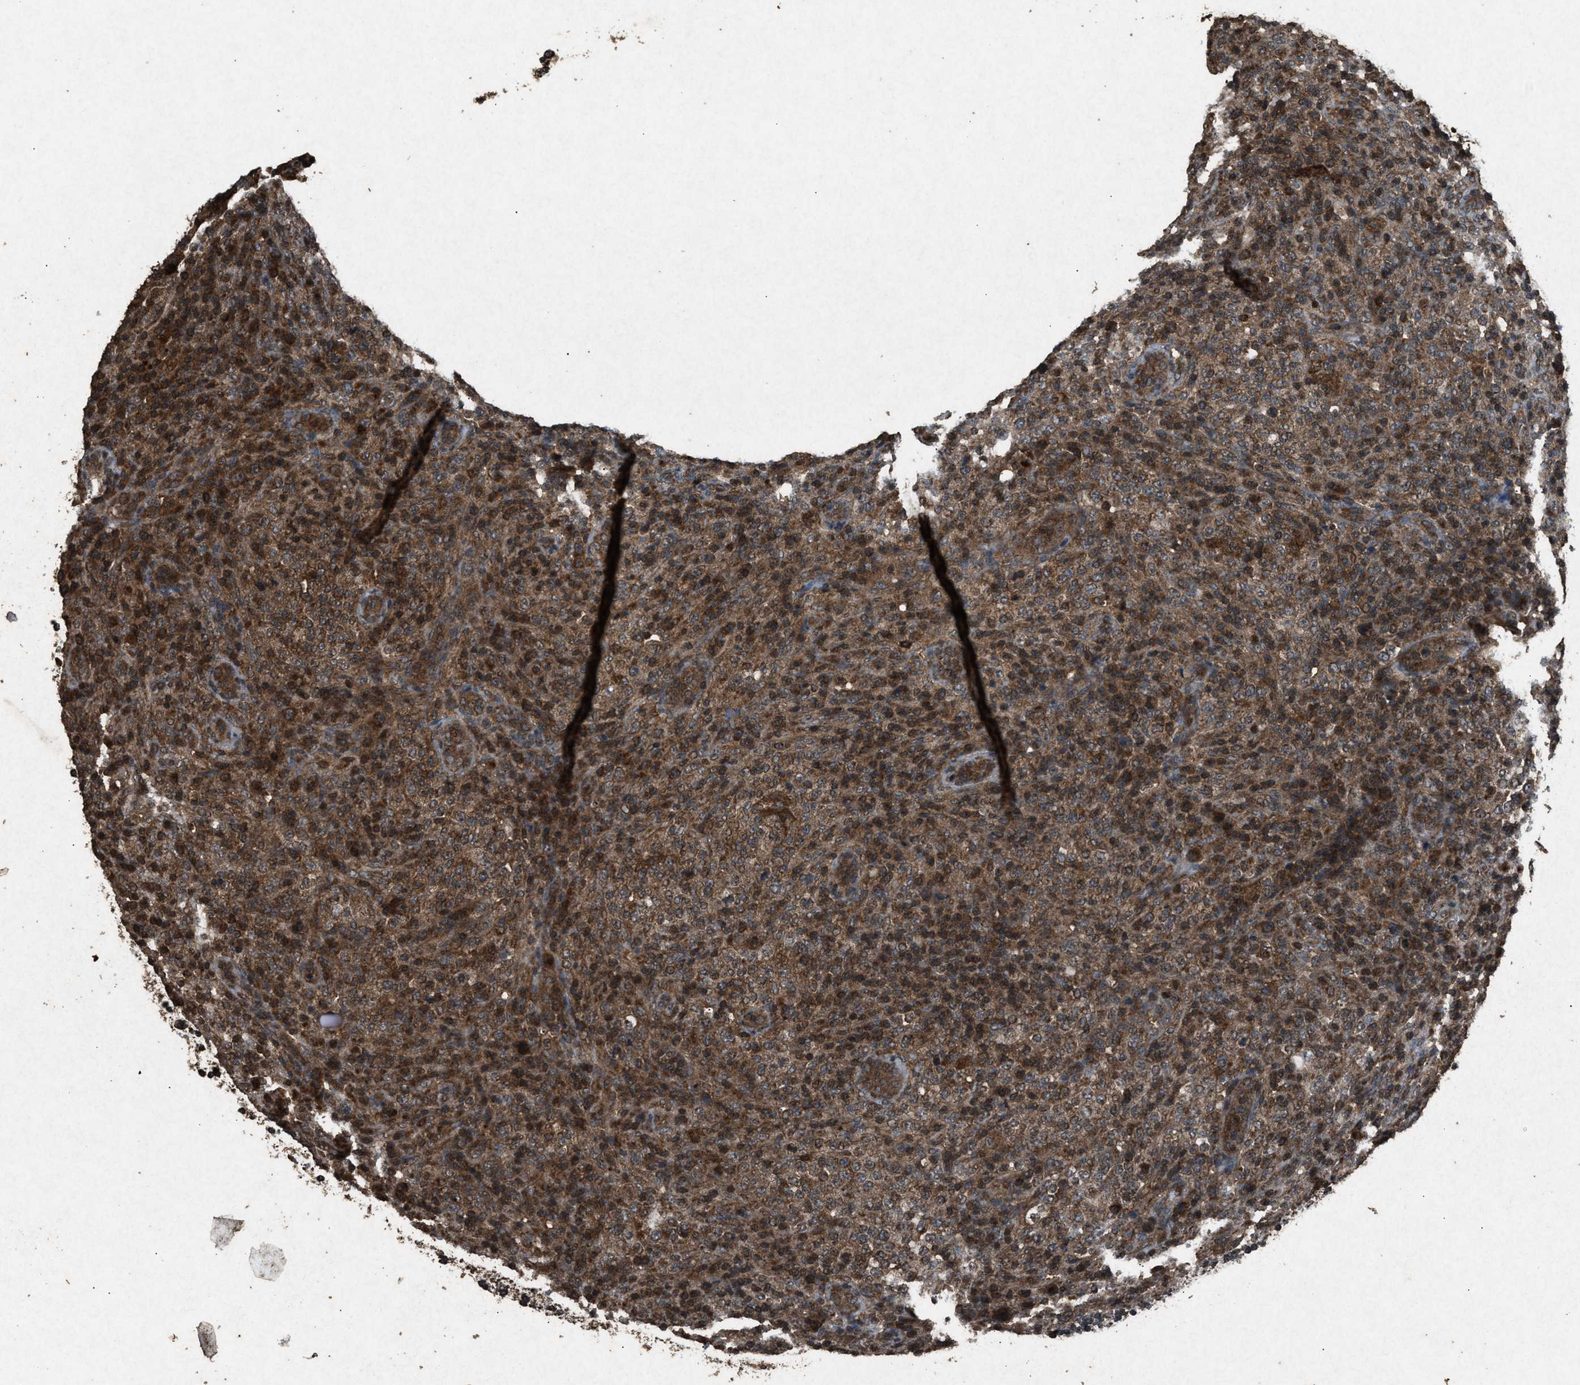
{"staining": {"intensity": "strong", "quantity": ">75%", "location": "cytoplasmic/membranous"}, "tissue": "lymphoma", "cell_type": "Tumor cells", "image_type": "cancer", "snomed": [{"axis": "morphology", "description": "Malignant lymphoma, non-Hodgkin's type, High grade"}, {"axis": "topography", "description": "Lymph node"}], "caption": "A photomicrograph showing strong cytoplasmic/membranous staining in about >75% of tumor cells in lymphoma, as visualized by brown immunohistochemical staining.", "gene": "OAS1", "patient": {"sex": "female", "age": 76}}